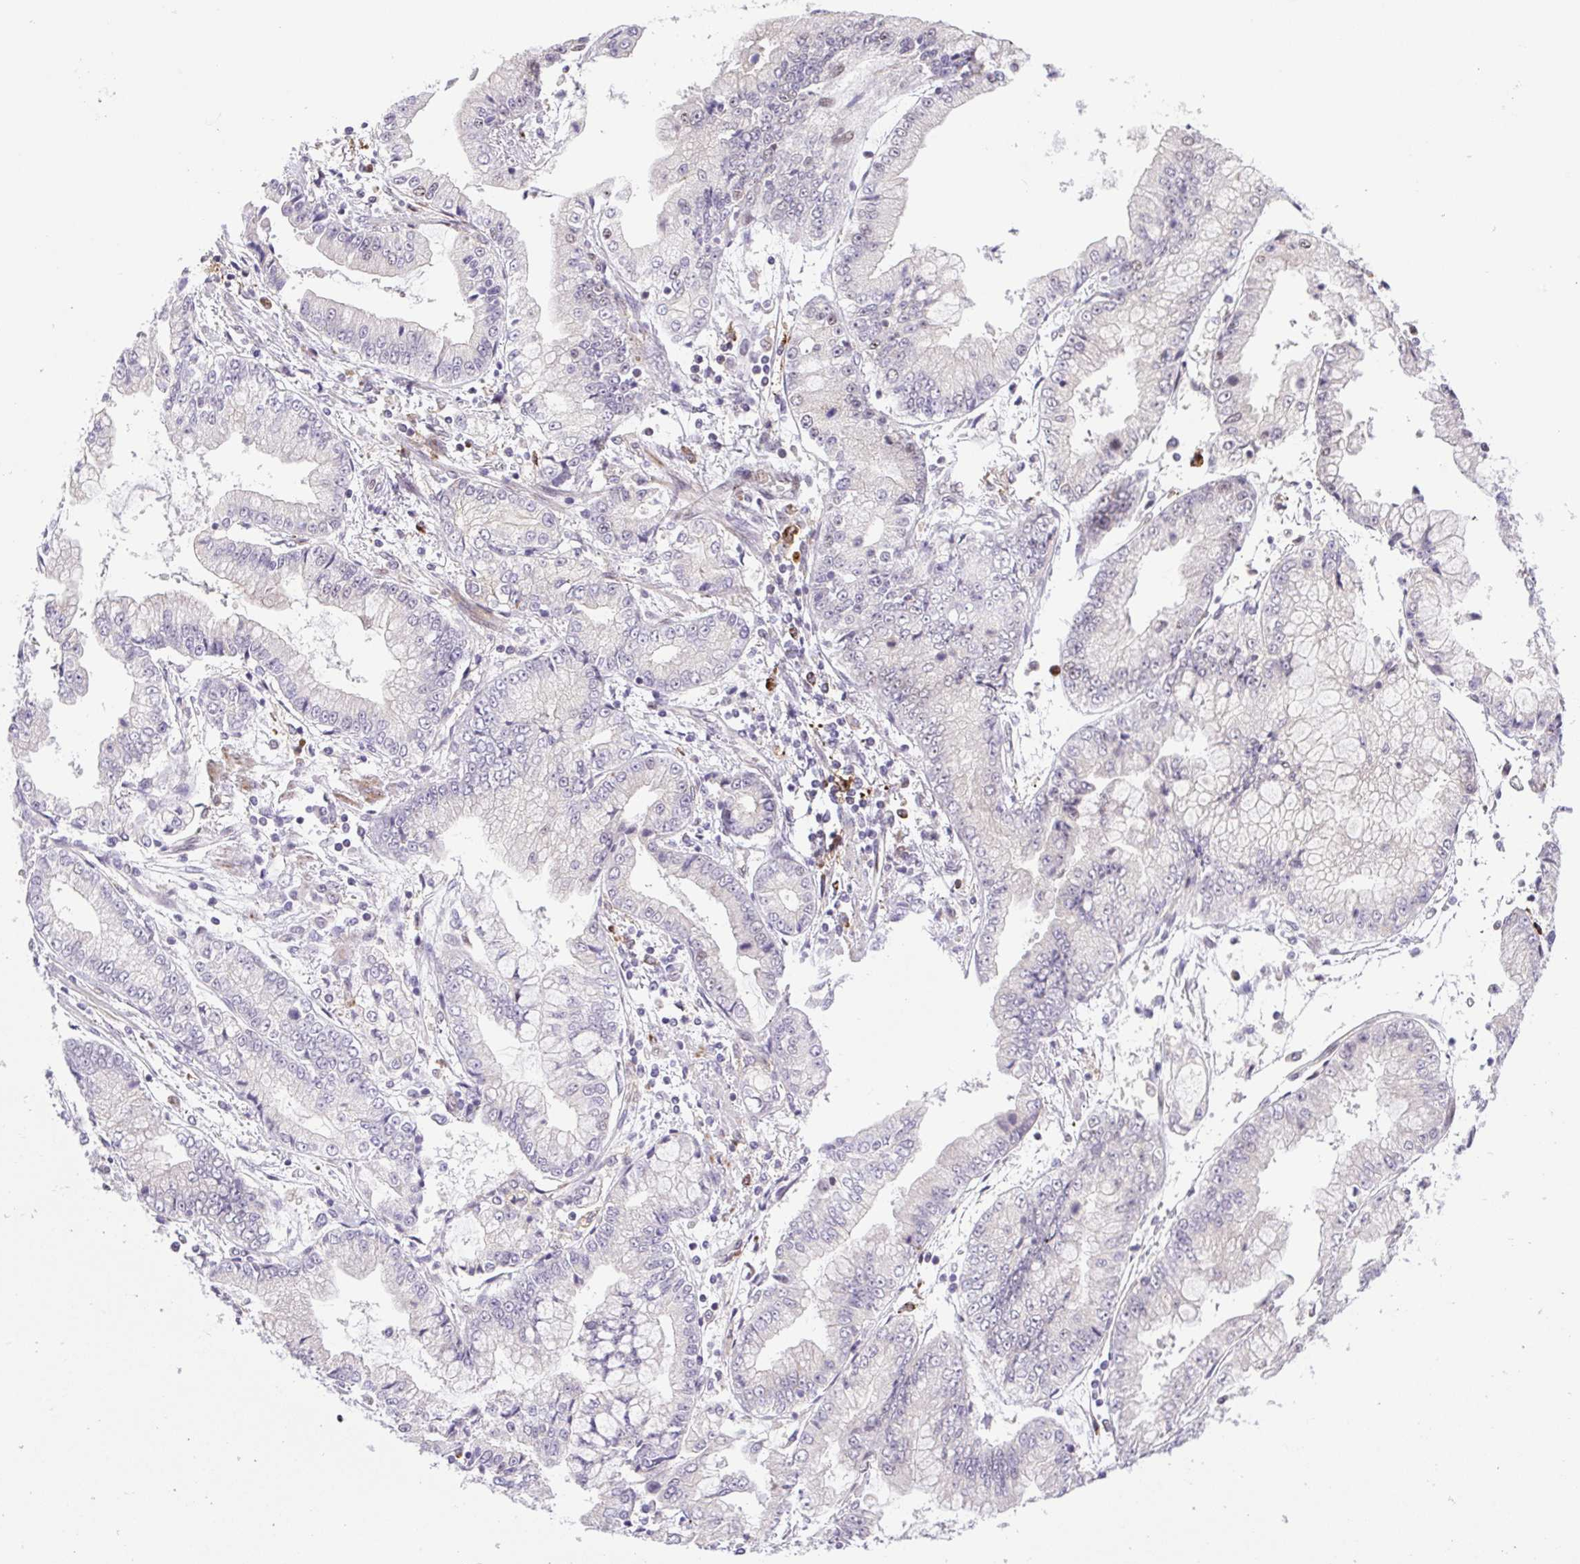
{"staining": {"intensity": "negative", "quantity": "none", "location": "none"}, "tissue": "stomach cancer", "cell_type": "Tumor cells", "image_type": "cancer", "snomed": [{"axis": "morphology", "description": "Adenocarcinoma, NOS"}, {"axis": "topography", "description": "Stomach, upper"}], "caption": "Immunohistochemical staining of stomach adenocarcinoma demonstrates no significant positivity in tumor cells.", "gene": "ERG", "patient": {"sex": "female", "age": 74}}